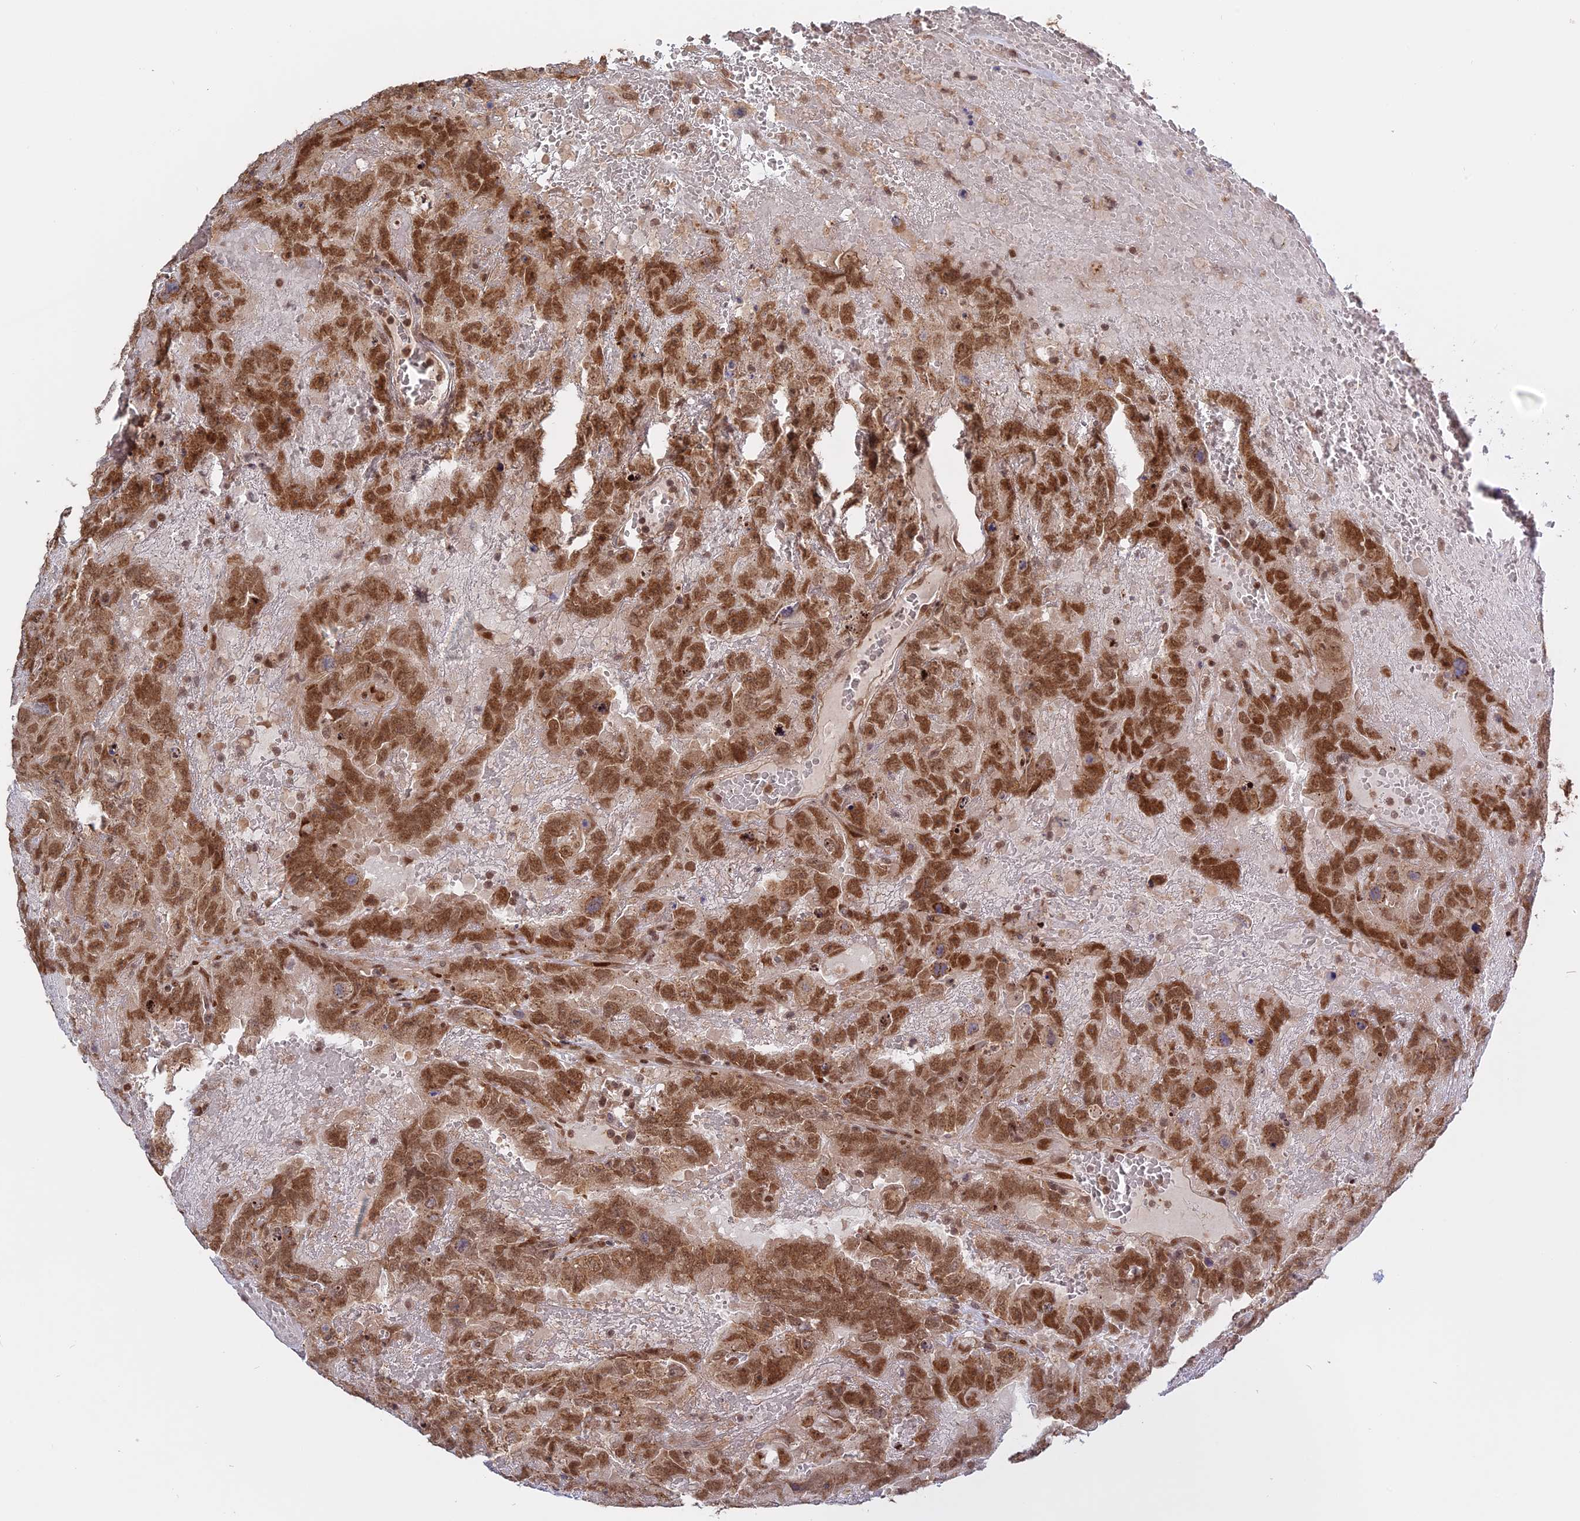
{"staining": {"intensity": "strong", "quantity": ">75%", "location": "cytoplasmic/membranous,nuclear"}, "tissue": "testis cancer", "cell_type": "Tumor cells", "image_type": "cancer", "snomed": [{"axis": "morphology", "description": "Carcinoma, Embryonal, NOS"}, {"axis": "topography", "description": "Testis"}], "caption": "An image of human testis embryonal carcinoma stained for a protein shows strong cytoplasmic/membranous and nuclear brown staining in tumor cells.", "gene": "PKIG", "patient": {"sex": "male", "age": 45}}